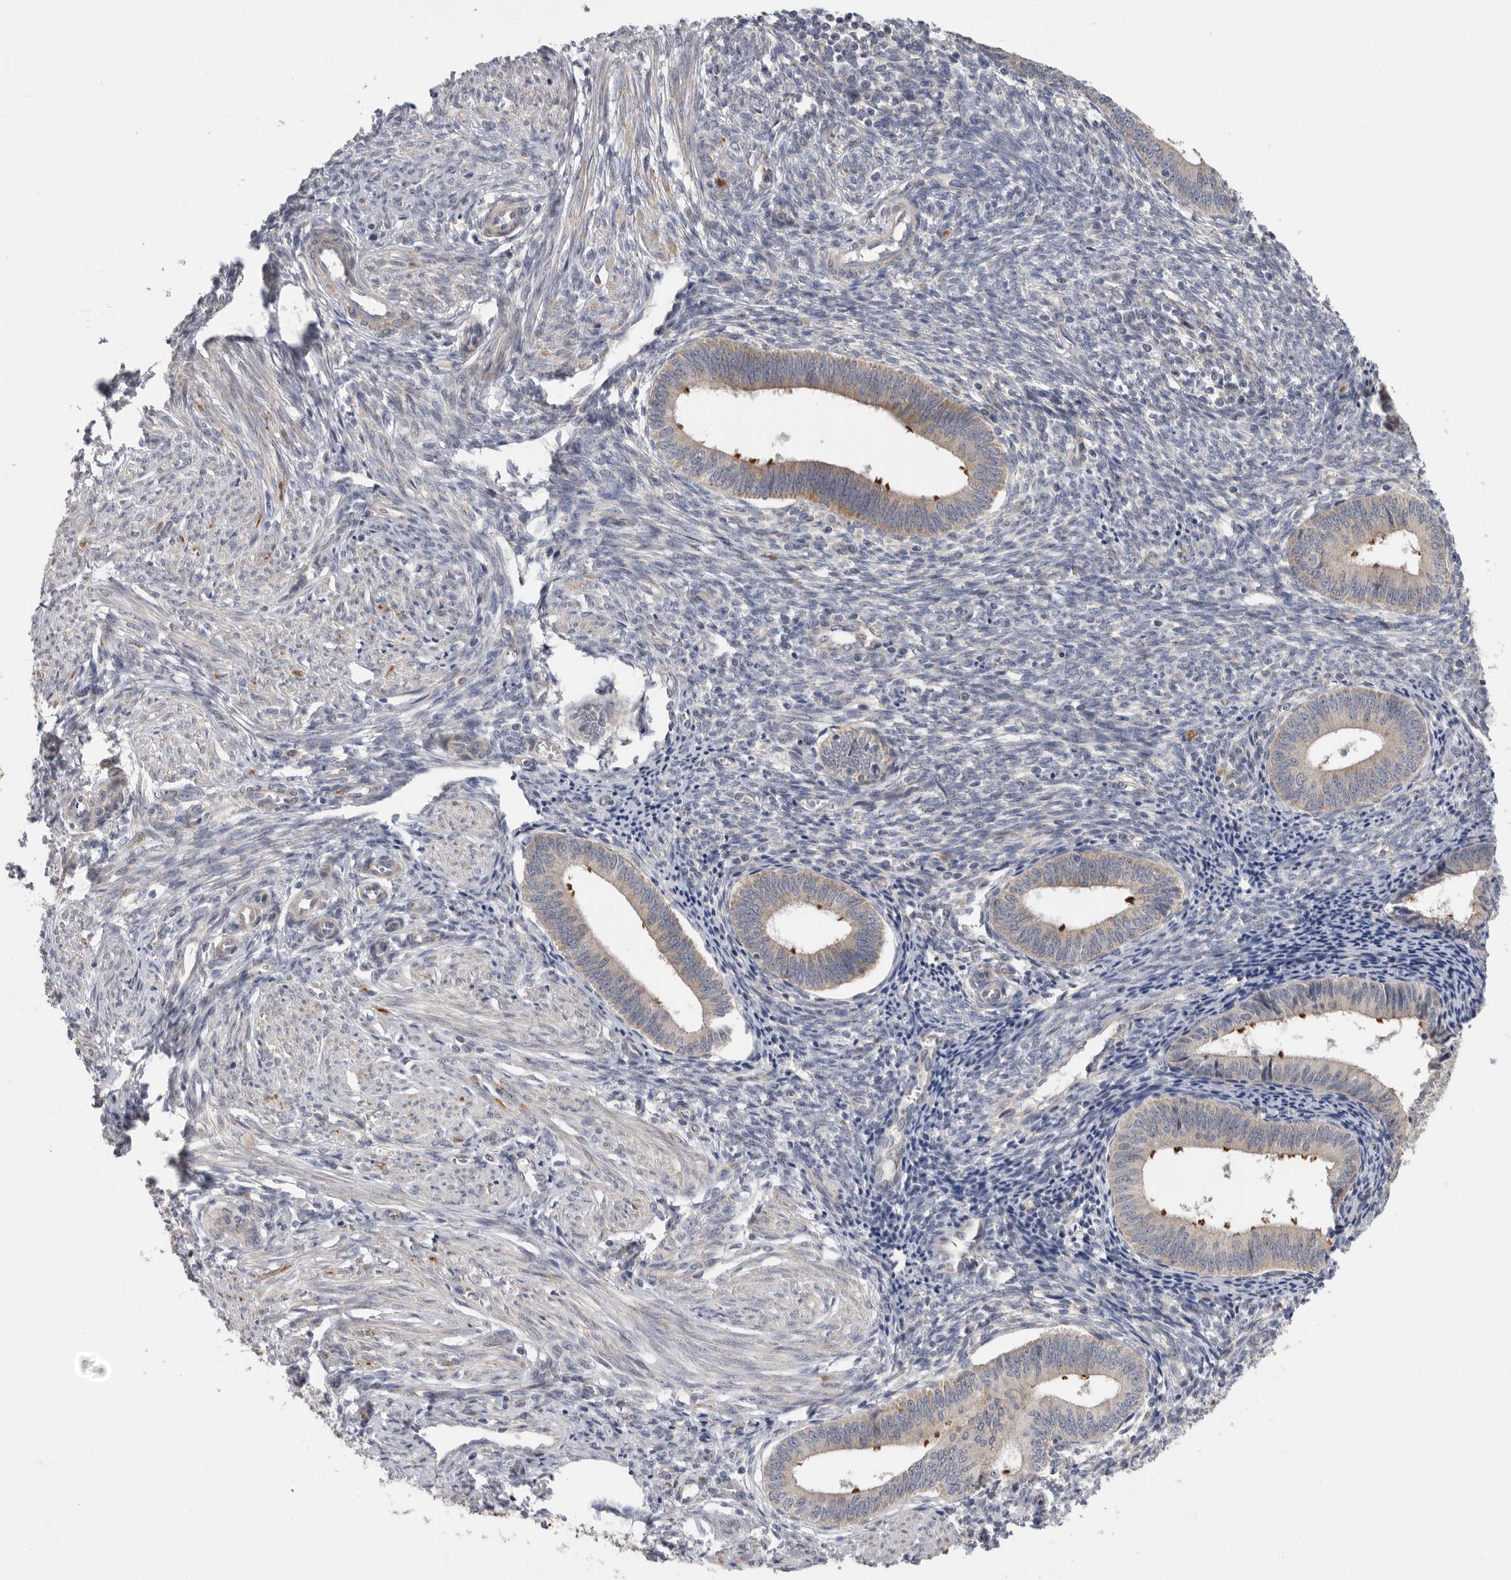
{"staining": {"intensity": "negative", "quantity": "none", "location": "none"}, "tissue": "endometrium", "cell_type": "Cells in endometrial stroma", "image_type": "normal", "snomed": [{"axis": "morphology", "description": "Normal tissue, NOS"}, {"axis": "topography", "description": "Endometrium"}], "caption": "Immunohistochemistry image of benign endometrium: human endometrium stained with DAB shows no significant protein expression in cells in endometrial stroma.", "gene": "MTFR1L", "patient": {"sex": "female", "age": 46}}